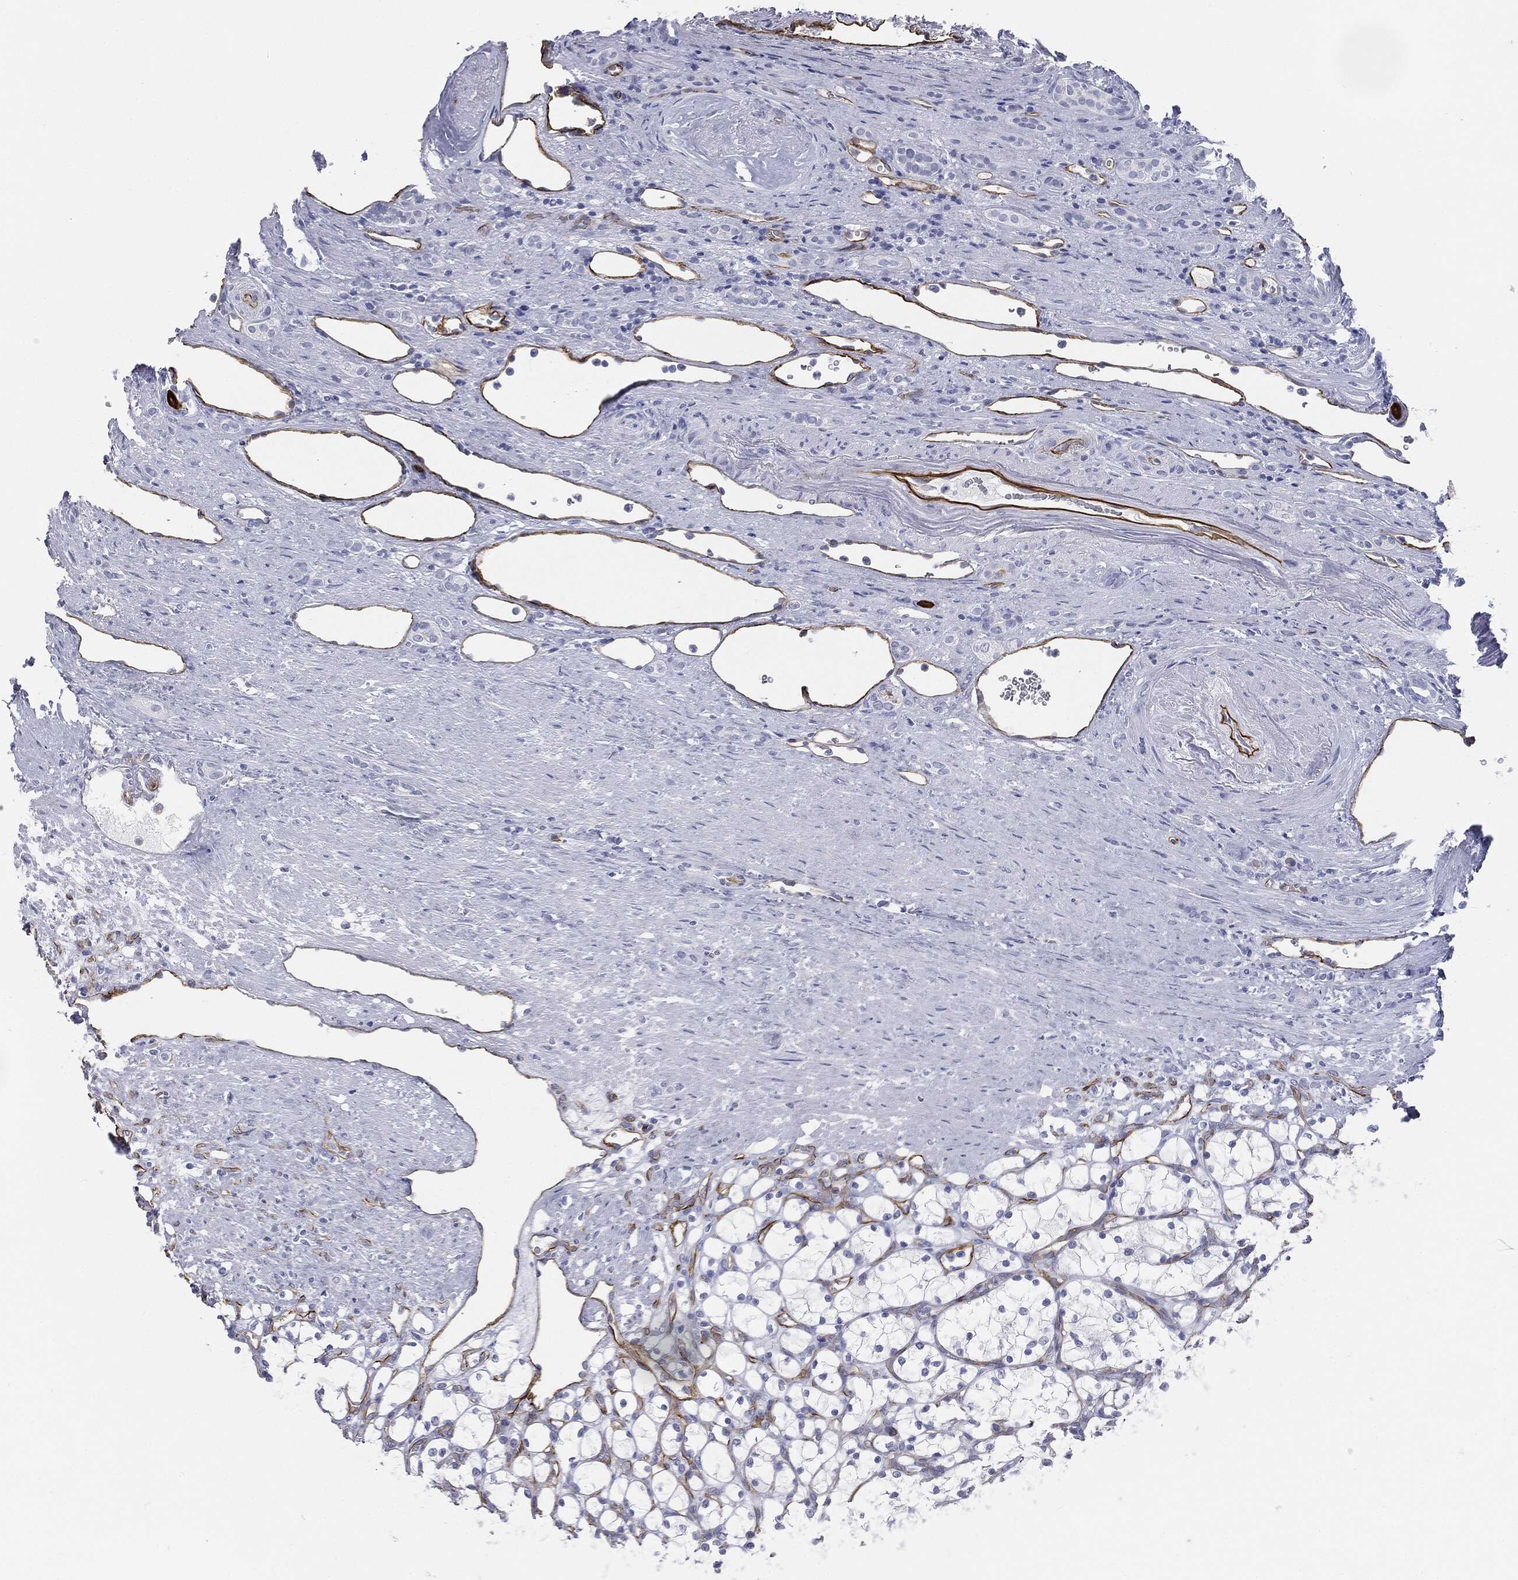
{"staining": {"intensity": "negative", "quantity": "none", "location": "none"}, "tissue": "renal cancer", "cell_type": "Tumor cells", "image_type": "cancer", "snomed": [{"axis": "morphology", "description": "Adenocarcinoma, NOS"}, {"axis": "topography", "description": "Kidney"}], "caption": "The image reveals no staining of tumor cells in renal adenocarcinoma.", "gene": "MUC5AC", "patient": {"sex": "female", "age": 69}}